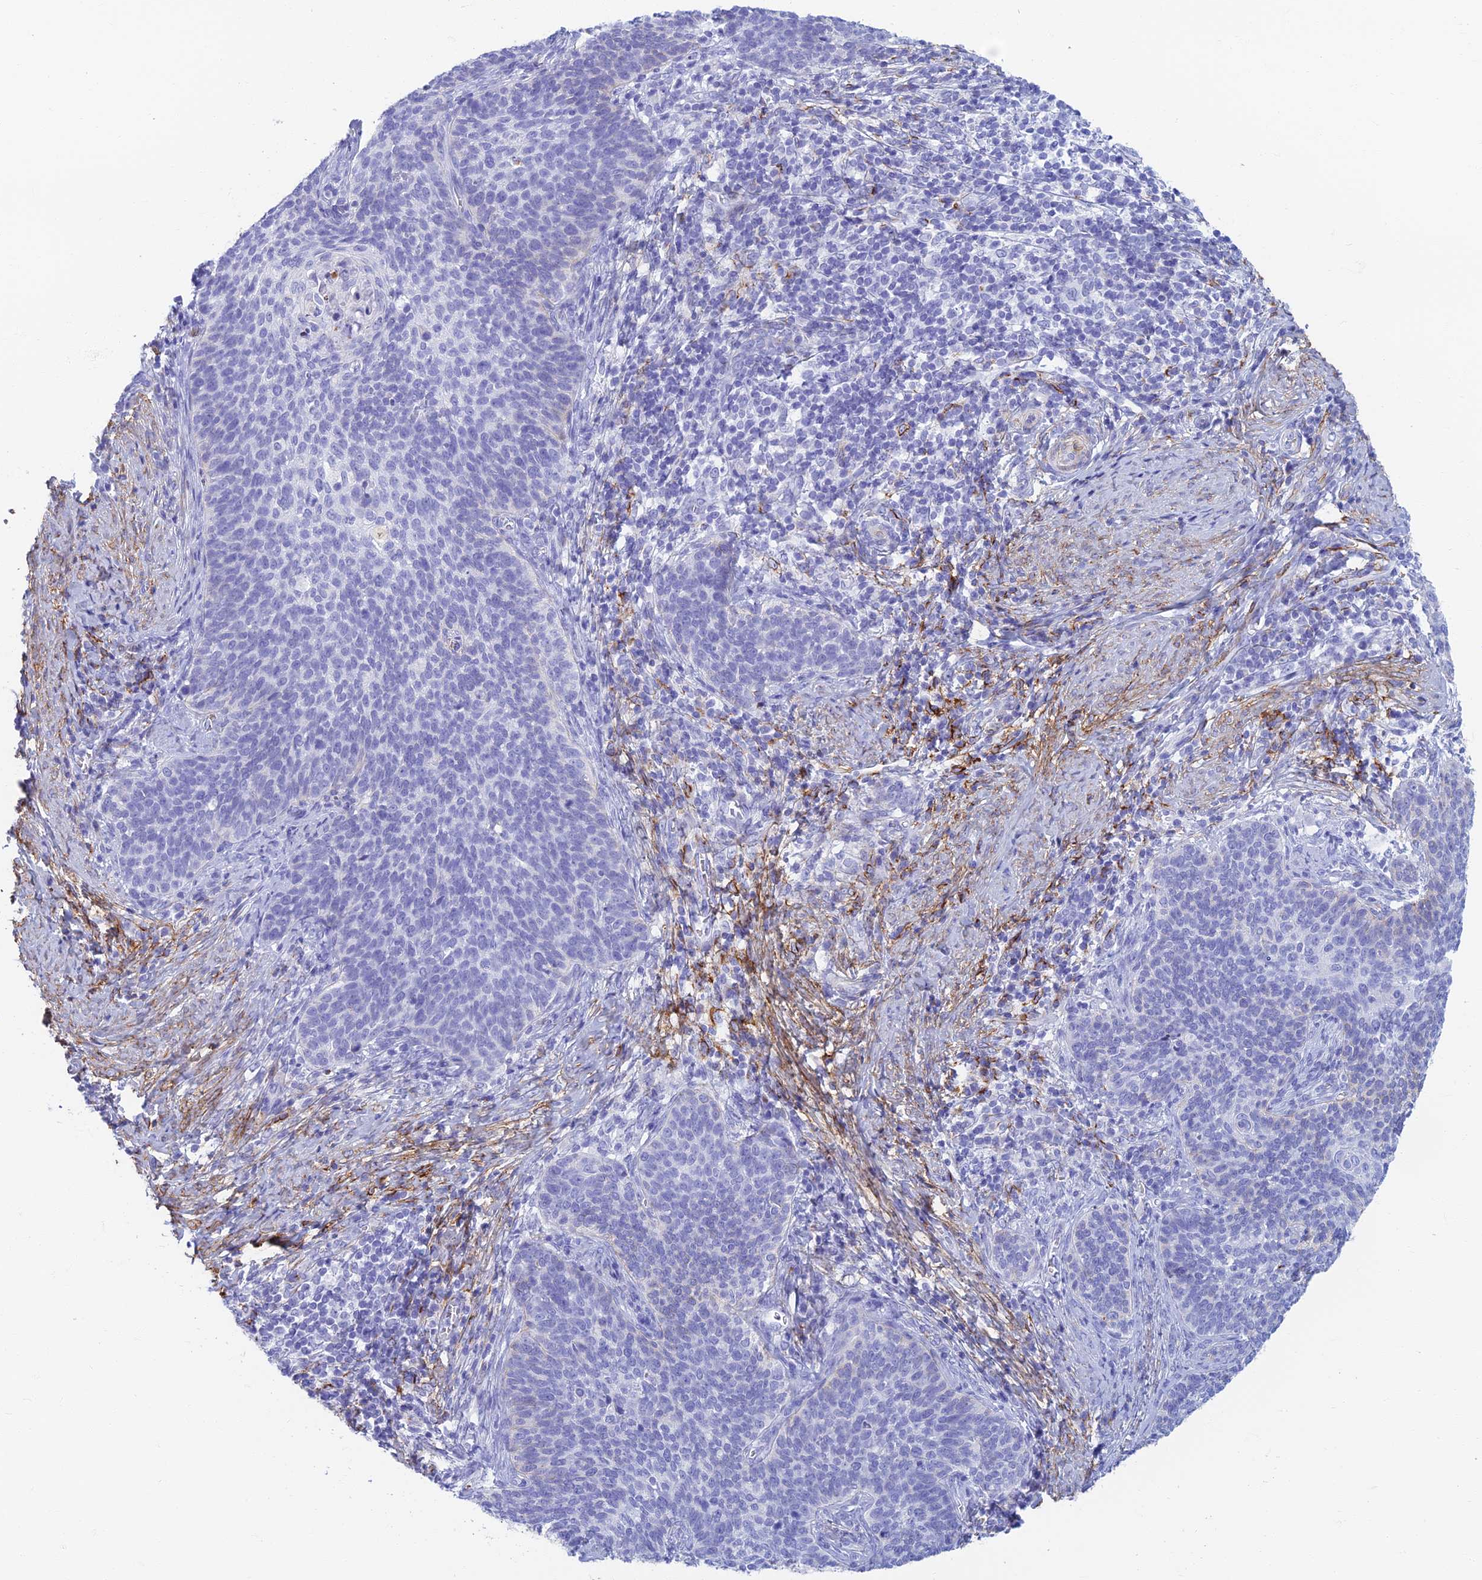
{"staining": {"intensity": "negative", "quantity": "none", "location": "none"}, "tissue": "cervical cancer", "cell_type": "Tumor cells", "image_type": "cancer", "snomed": [{"axis": "morphology", "description": "Normal tissue, NOS"}, {"axis": "morphology", "description": "Squamous cell carcinoma, NOS"}, {"axis": "topography", "description": "Cervix"}], "caption": "A high-resolution photomicrograph shows IHC staining of squamous cell carcinoma (cervical), which reveals no significant expression in tumor cells.", "gene": "ETFRF1", "patient": {"sex": "female", "age": 39}}